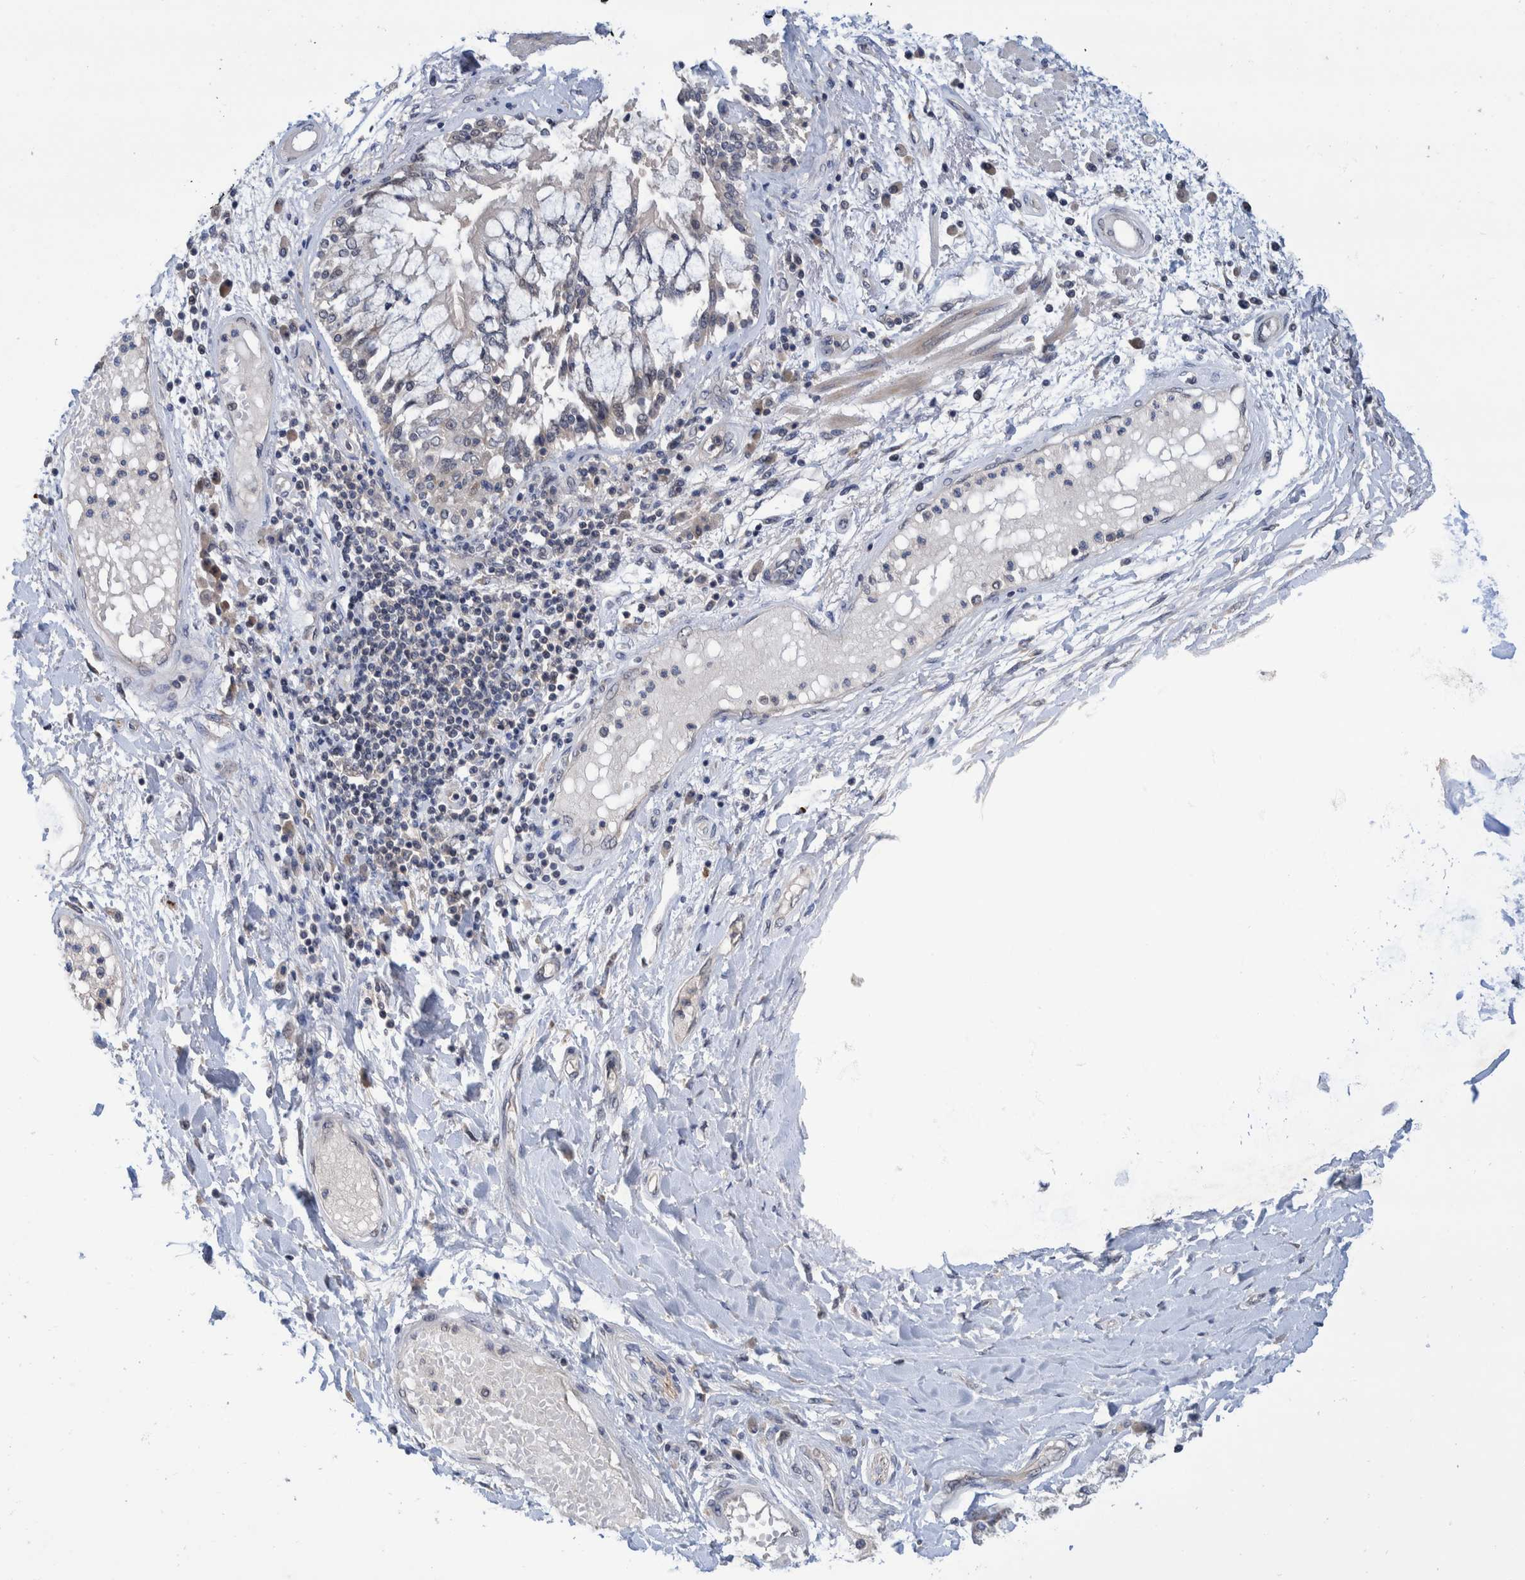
{"staining": {"intensity": "negative", "quantity": "none", "location": "none"}, "tissue": "lung cancer", "cell_type": "Tumor cells", "image_type": "cancer", "snomed": [{"axis": "morphology", "description": "Normal tissue, NOS"}, {"axis": "morphology", "description": "Squamous cell carcinoma, NOS"}, {"axis": "topography", "description": "Lymph node"}, {"axis": "topography", "description": "Cartilage tissue"}, {"axis": "topography", "description": "Bronchus"}, {"axis": "topography", "description": "Lung"}, {"axis": "topography", "description": "Peripheral nerve tissue"}], "caption": "Immunohistochemical staining of human lung cancer shows no significant expression in tumor cells.", "gene": "PLPBP", "patient": {"sex": "female", "age": 49}}